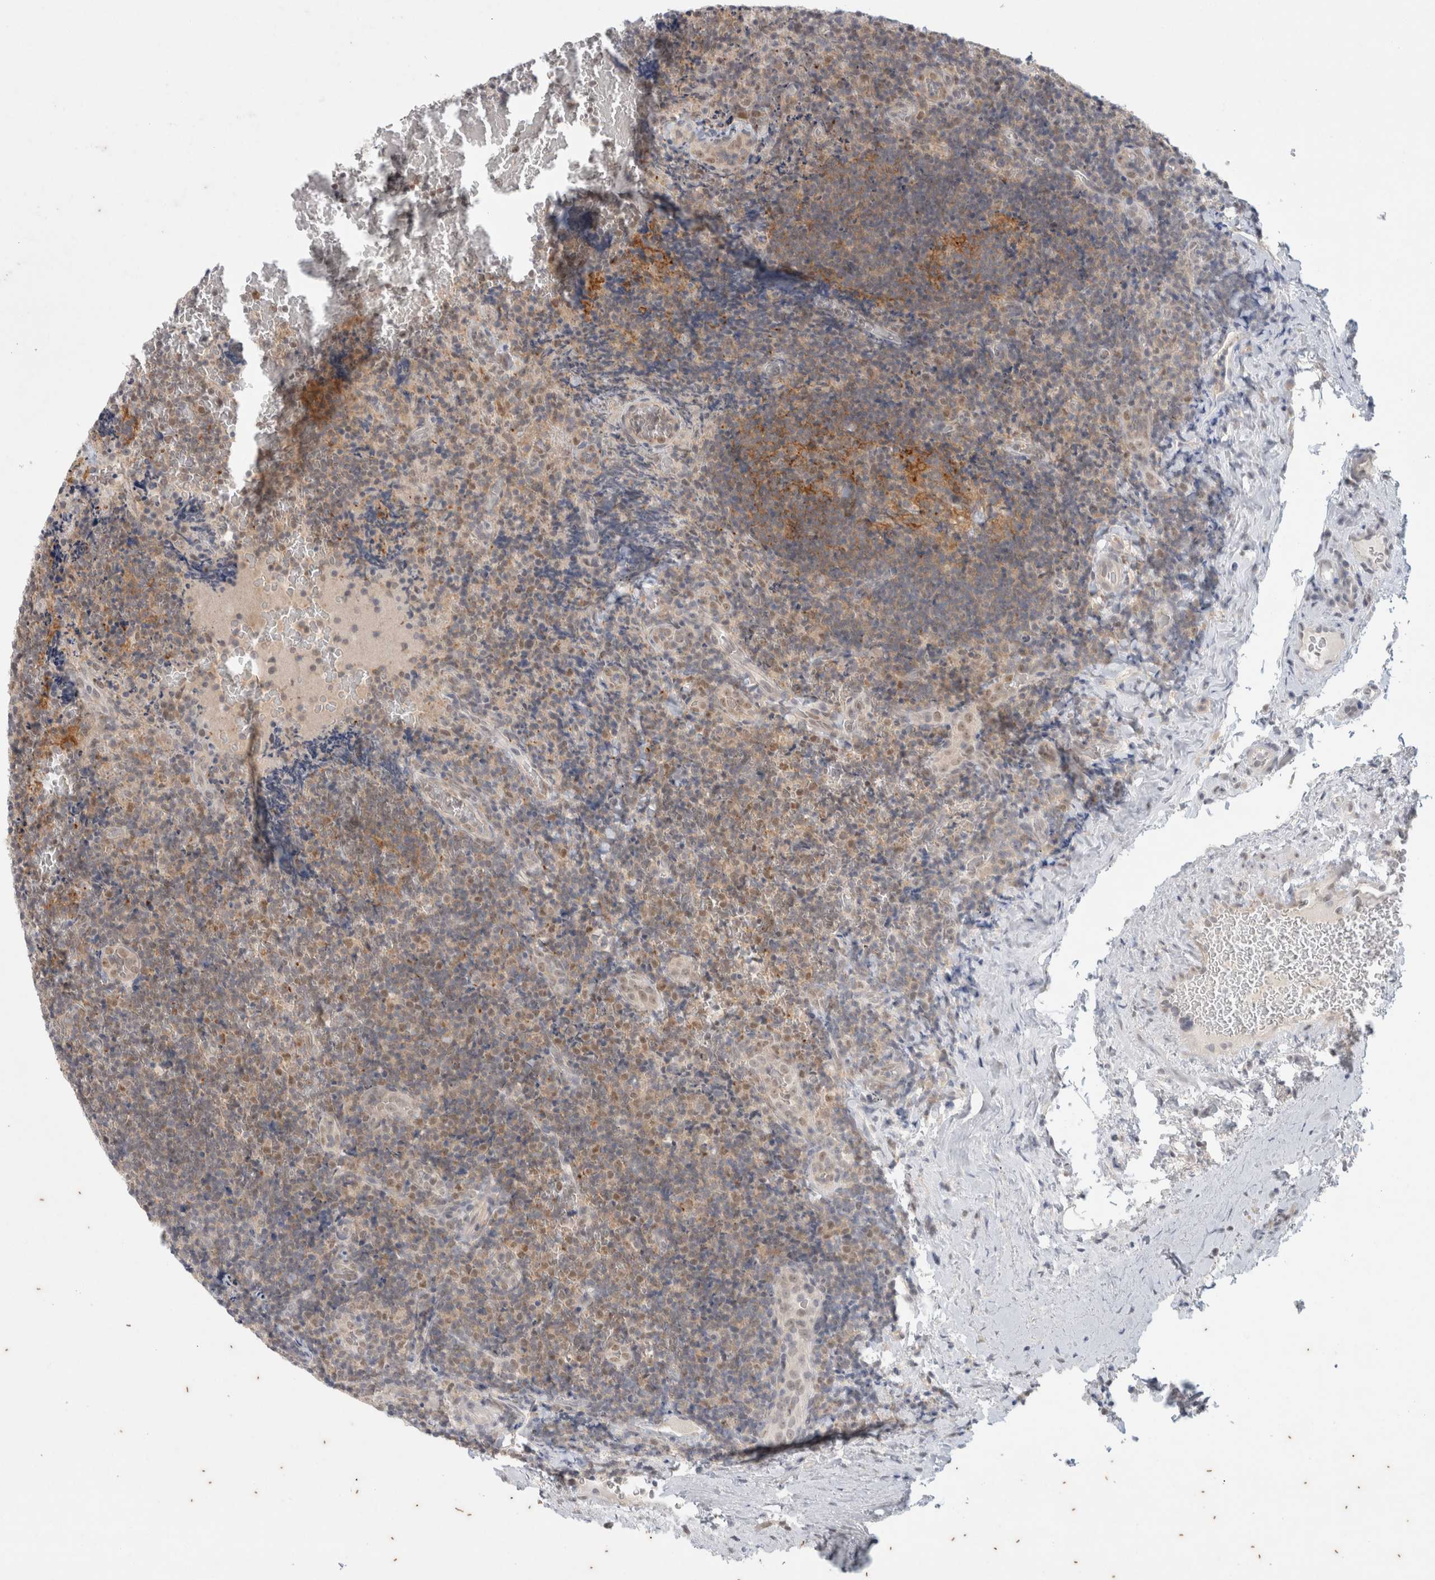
{"staining": {"intensity": "weak", "quantity": "25%-75%", "location": "cytoplasmic/membranous,nuclear"}, "tissue": "lymphoma", "cell_type": "Tumor cells", "image_type": "cancer", "snomed": [{"axis": "morphology", "description": "Malignant lymphoma, non-Hodgkin's type, High grade"}, {"axis": "topography", "description": "Tonsil"}], "caption": "A micrograph of high-grade malignant lymphoma, non-Hodgkin's type stained for a protein shows weak cytoplasmic/membranous and nuclear brown staining in tumor cells.", "gene": "FBXO42", "patient": {"sex": "female", "age": 36}}